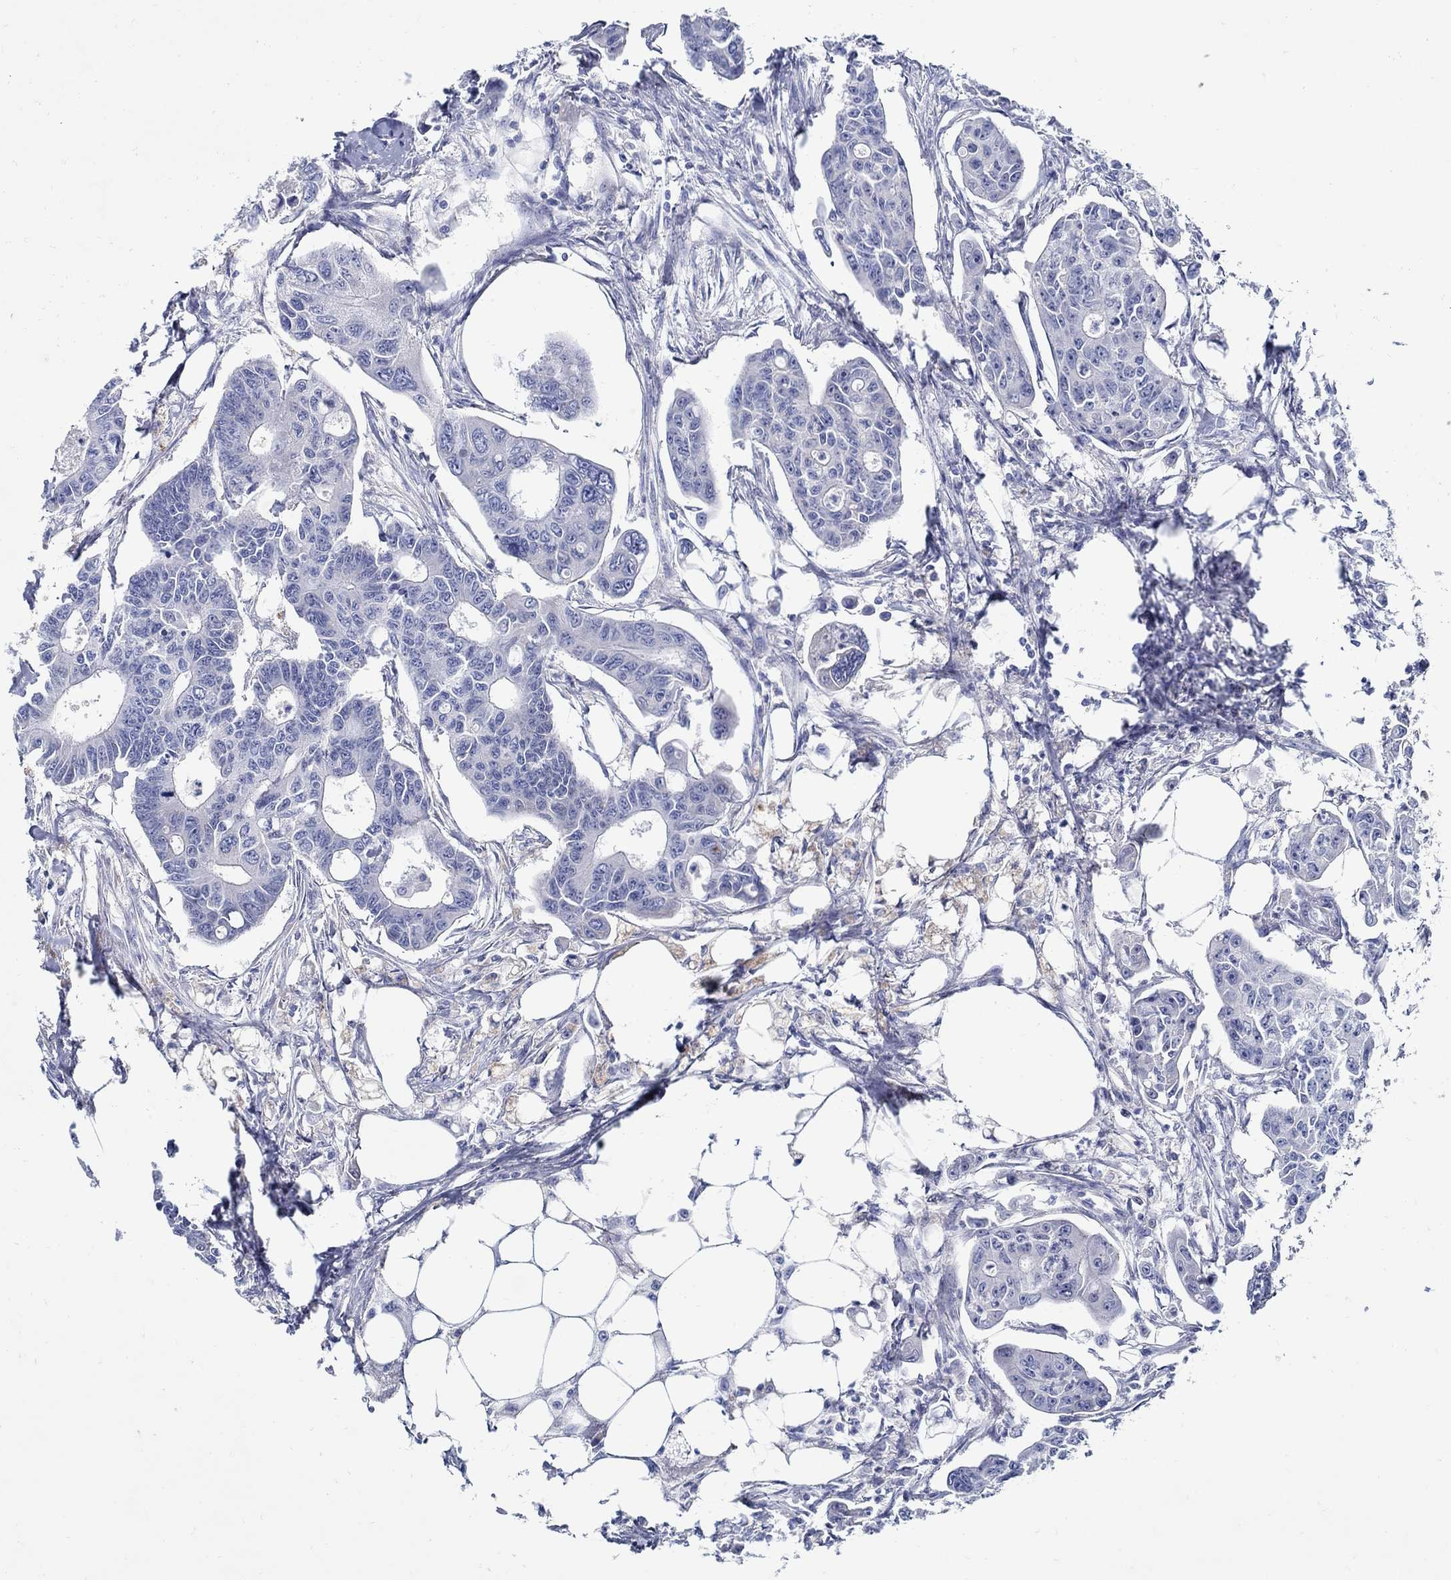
{"staining": {"intensity": "negative", "quantity": "none", "location": "none"}, "tissue": "colorectal cancer", "cell_type": "Tumor cells", "image_type": "cancer", "snomed": [{"axis": "morphology", "description": "Adenocarcinoma, NOS"}, {"axis": "topography", "description": "Colon"}], "caption": "Photomicrograph shows no significant protein expression in tumor cells of adenocarcinoma (colorectal).", "gene": "PAX9", "patient": {"sex": "male", "age": 70}}